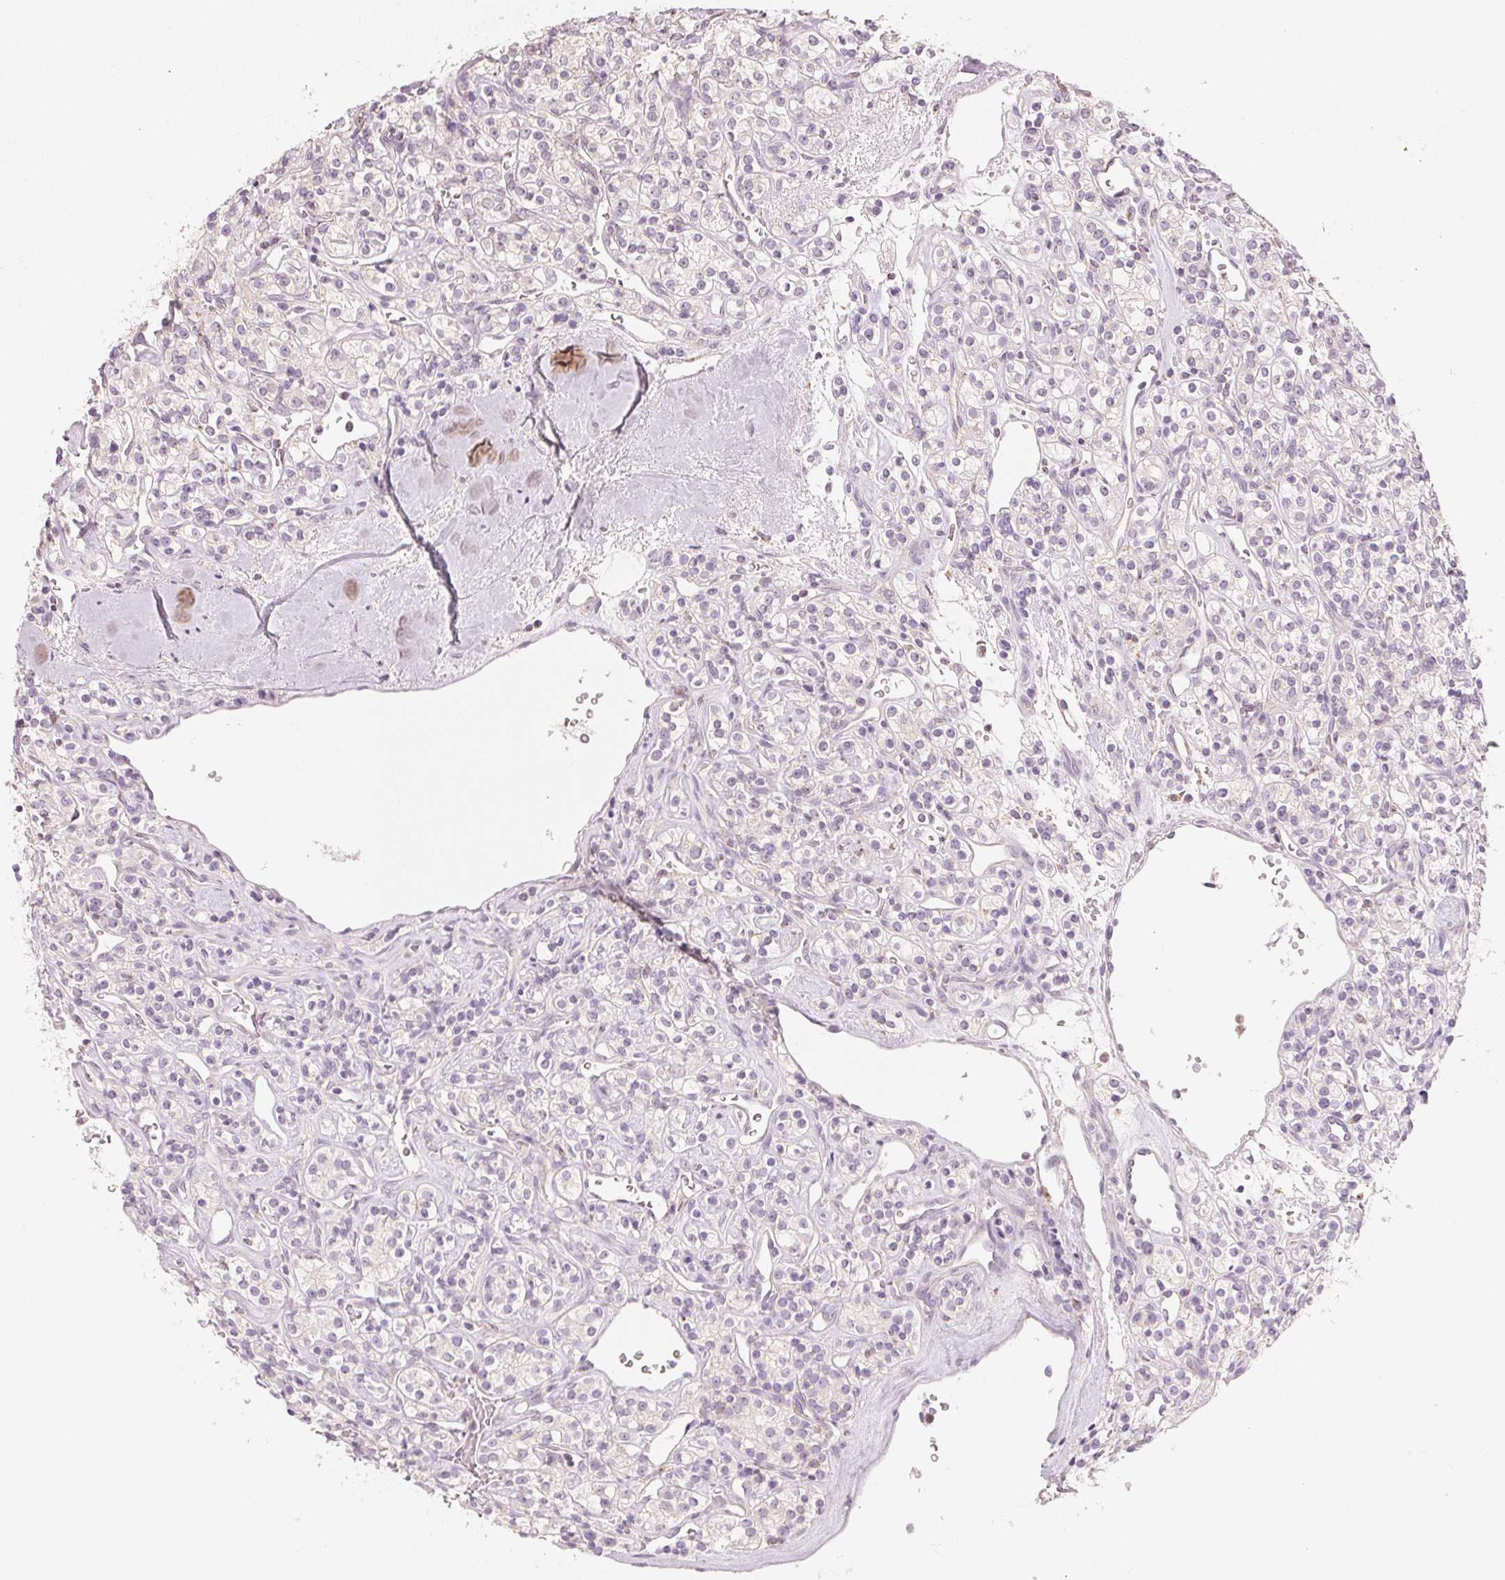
{"staining": {"intensity": "negative", "quantity": "none", "location": "none"}, "tissue": "renal cancer", "cell_type": "Tumor cells", "image_type": "cancer", "snomed": [{"axis": "morphology", "description": "Adenocarcinoma, NOS"}, {"axis": "topography", "description": "Kidney"}], "caption": "Immunohistochemistry (IHC) photomicrograph of human adenocarcinoma (renal) stained for a protein (brown), which reveals no staining in tumor cells. The staining is performed using DAB (3,3'-diaminobenzidine) brown chromogen with nuclei counter-stained in using hematoxylin.", "gene": "HOXB13", "patient": {"sex": "male", "age": 77}}